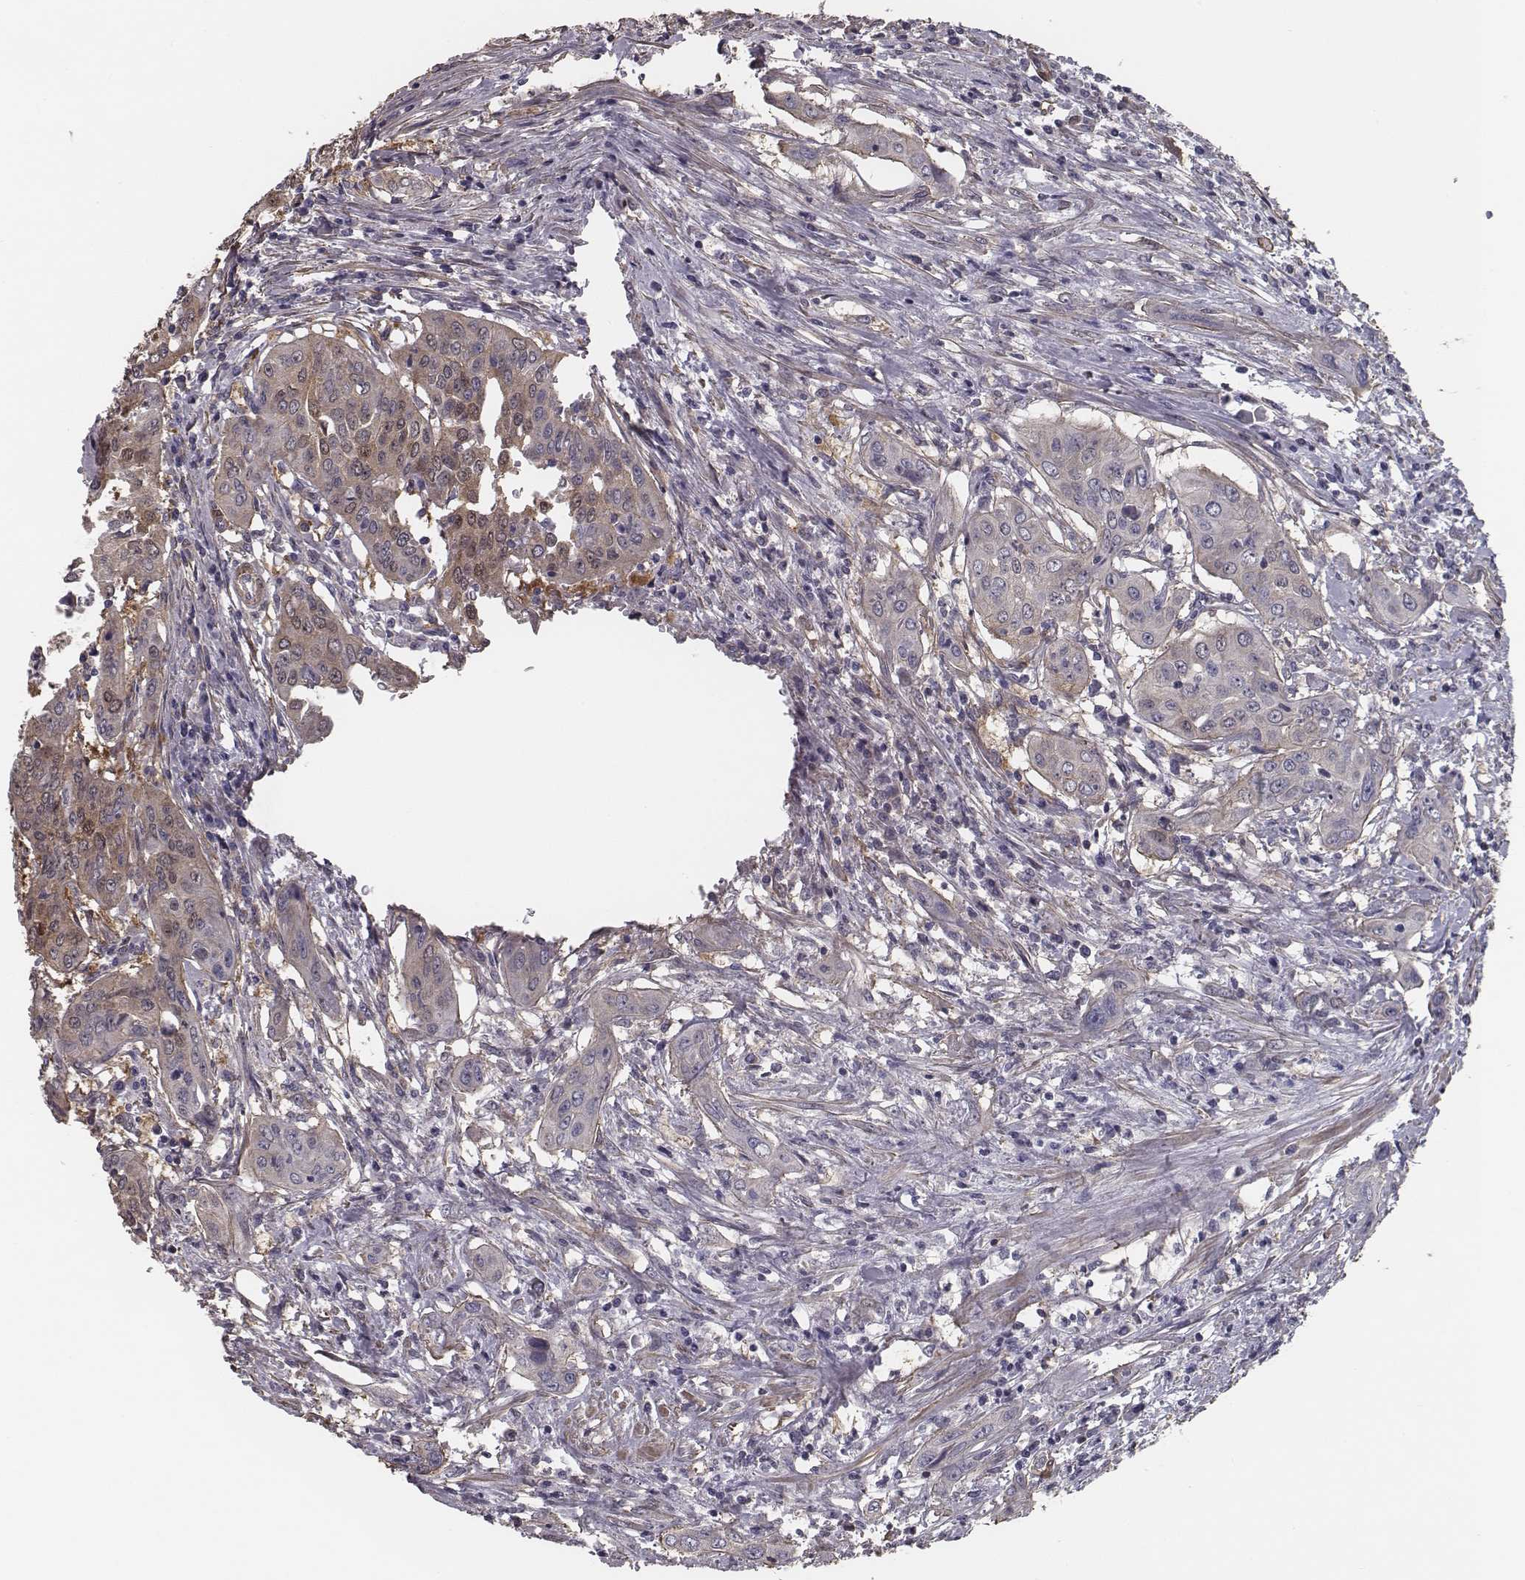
{"staining": {"intensity": "moderate", "quantity": "<25%", "location": "cytoplasmic/membranous"}, "tissue": "urothelial cancer", "cell_type": "Tumor cells", "image_type": "cancer", "snomed": [{"axis": "morphology", "description": "Urothelial carcinoma, High grade"}, {"axis": "topography", "description": "Urinary bladder"}], "caption": "An IHC image of neoplastic tissue is shown. Protein staining in brown shows moderate cytoplasmic/membranous positivity in urothelial cancer within tumor cells.", "gene": "ISYNA1", "patient": {"sex": "male", "age": 82}}